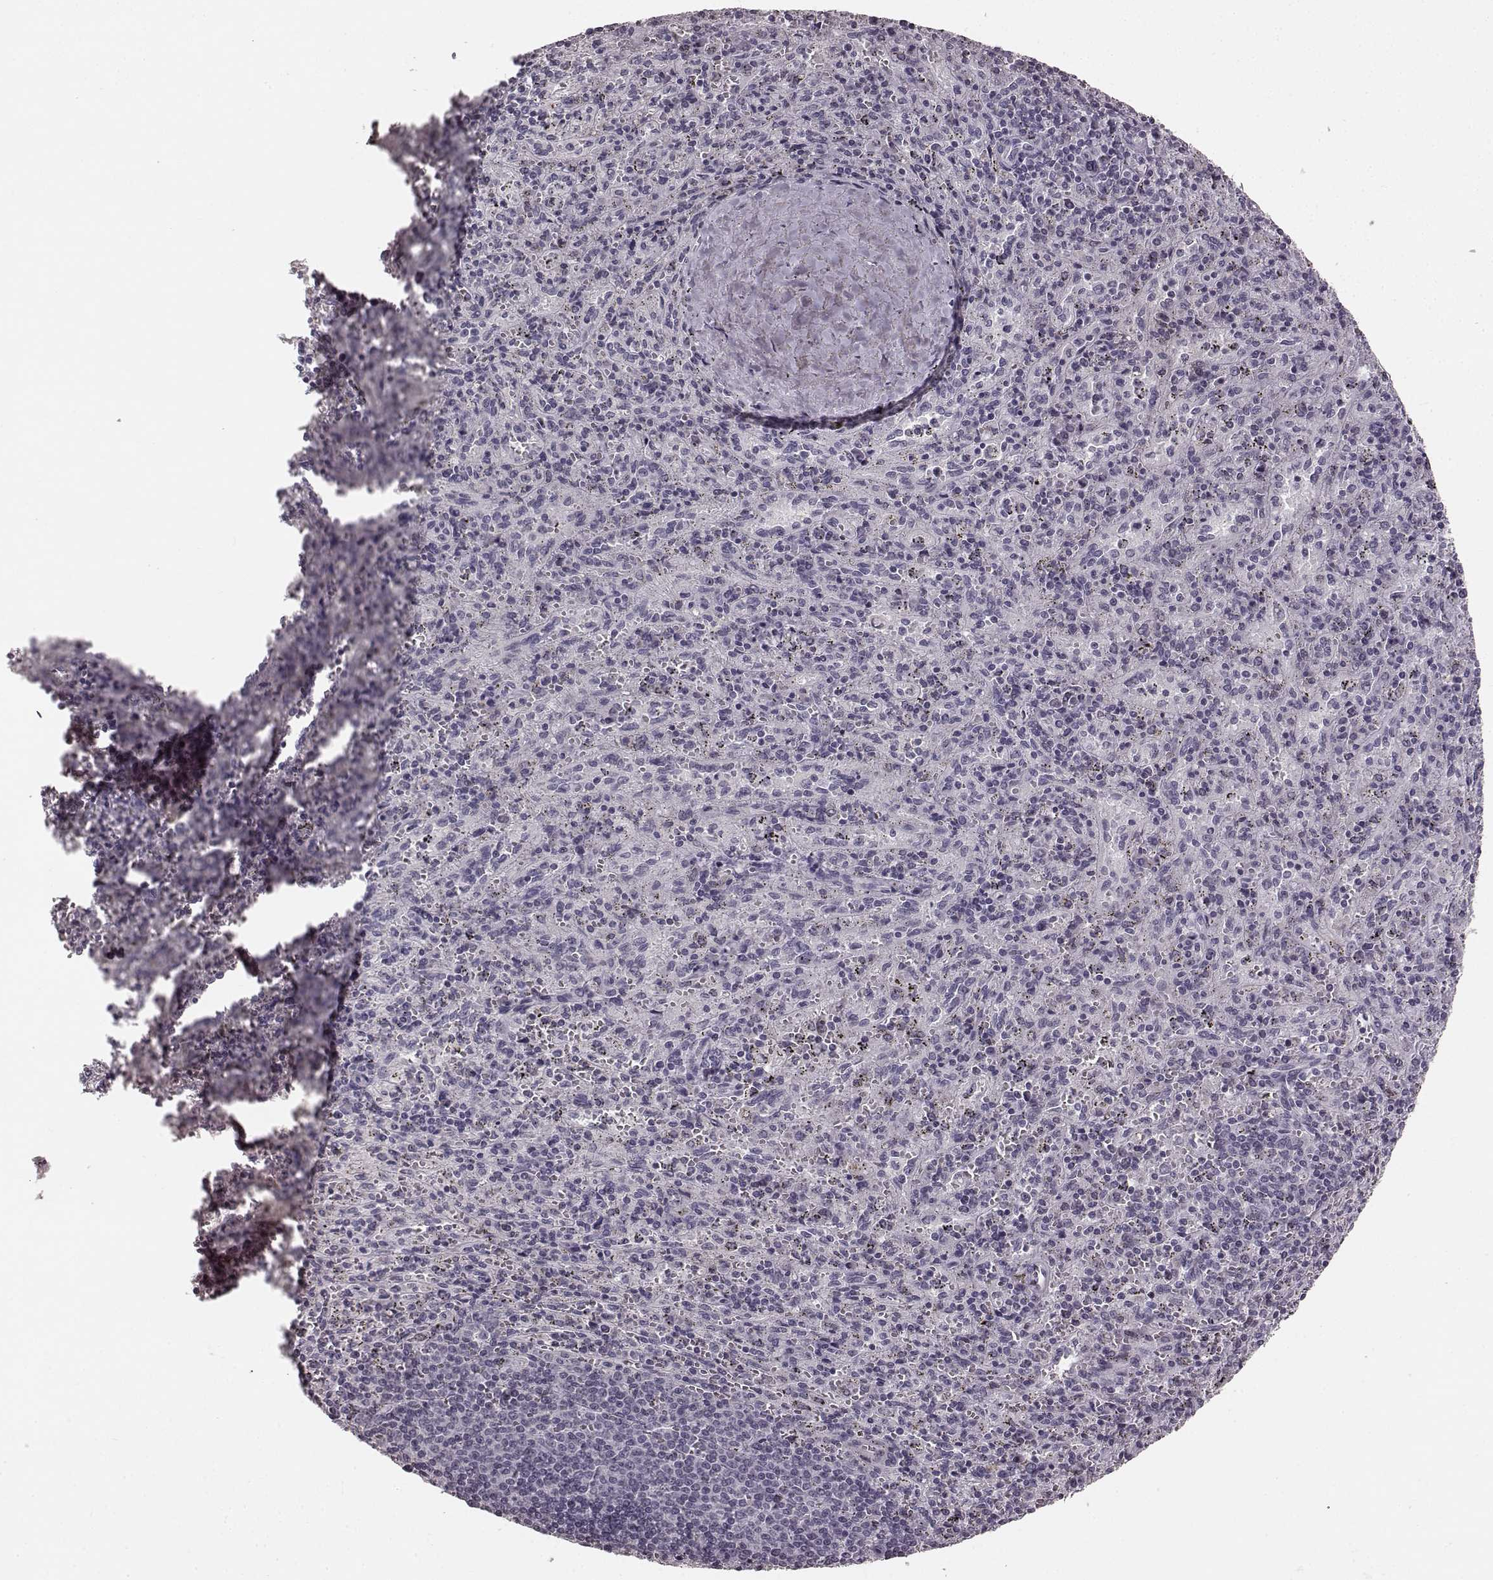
{"staining": {"intensity": "negative", "quantity": "none", "location": "none"}, "tissue": "spleen", "cell_type": "Cells in red pulp", "image_type": "normal", "snomed": [{"axis": "morphology", "description": "Normal tissue, NOS"}, {"axis": "topography", "description": "Spleen"}], "caption": "This is an IHC photomicrograph of normal spleen. There is no staining in cells in red pulp.", "gene": "RIT2", "patient": {"sex": "male", "age": 57}}